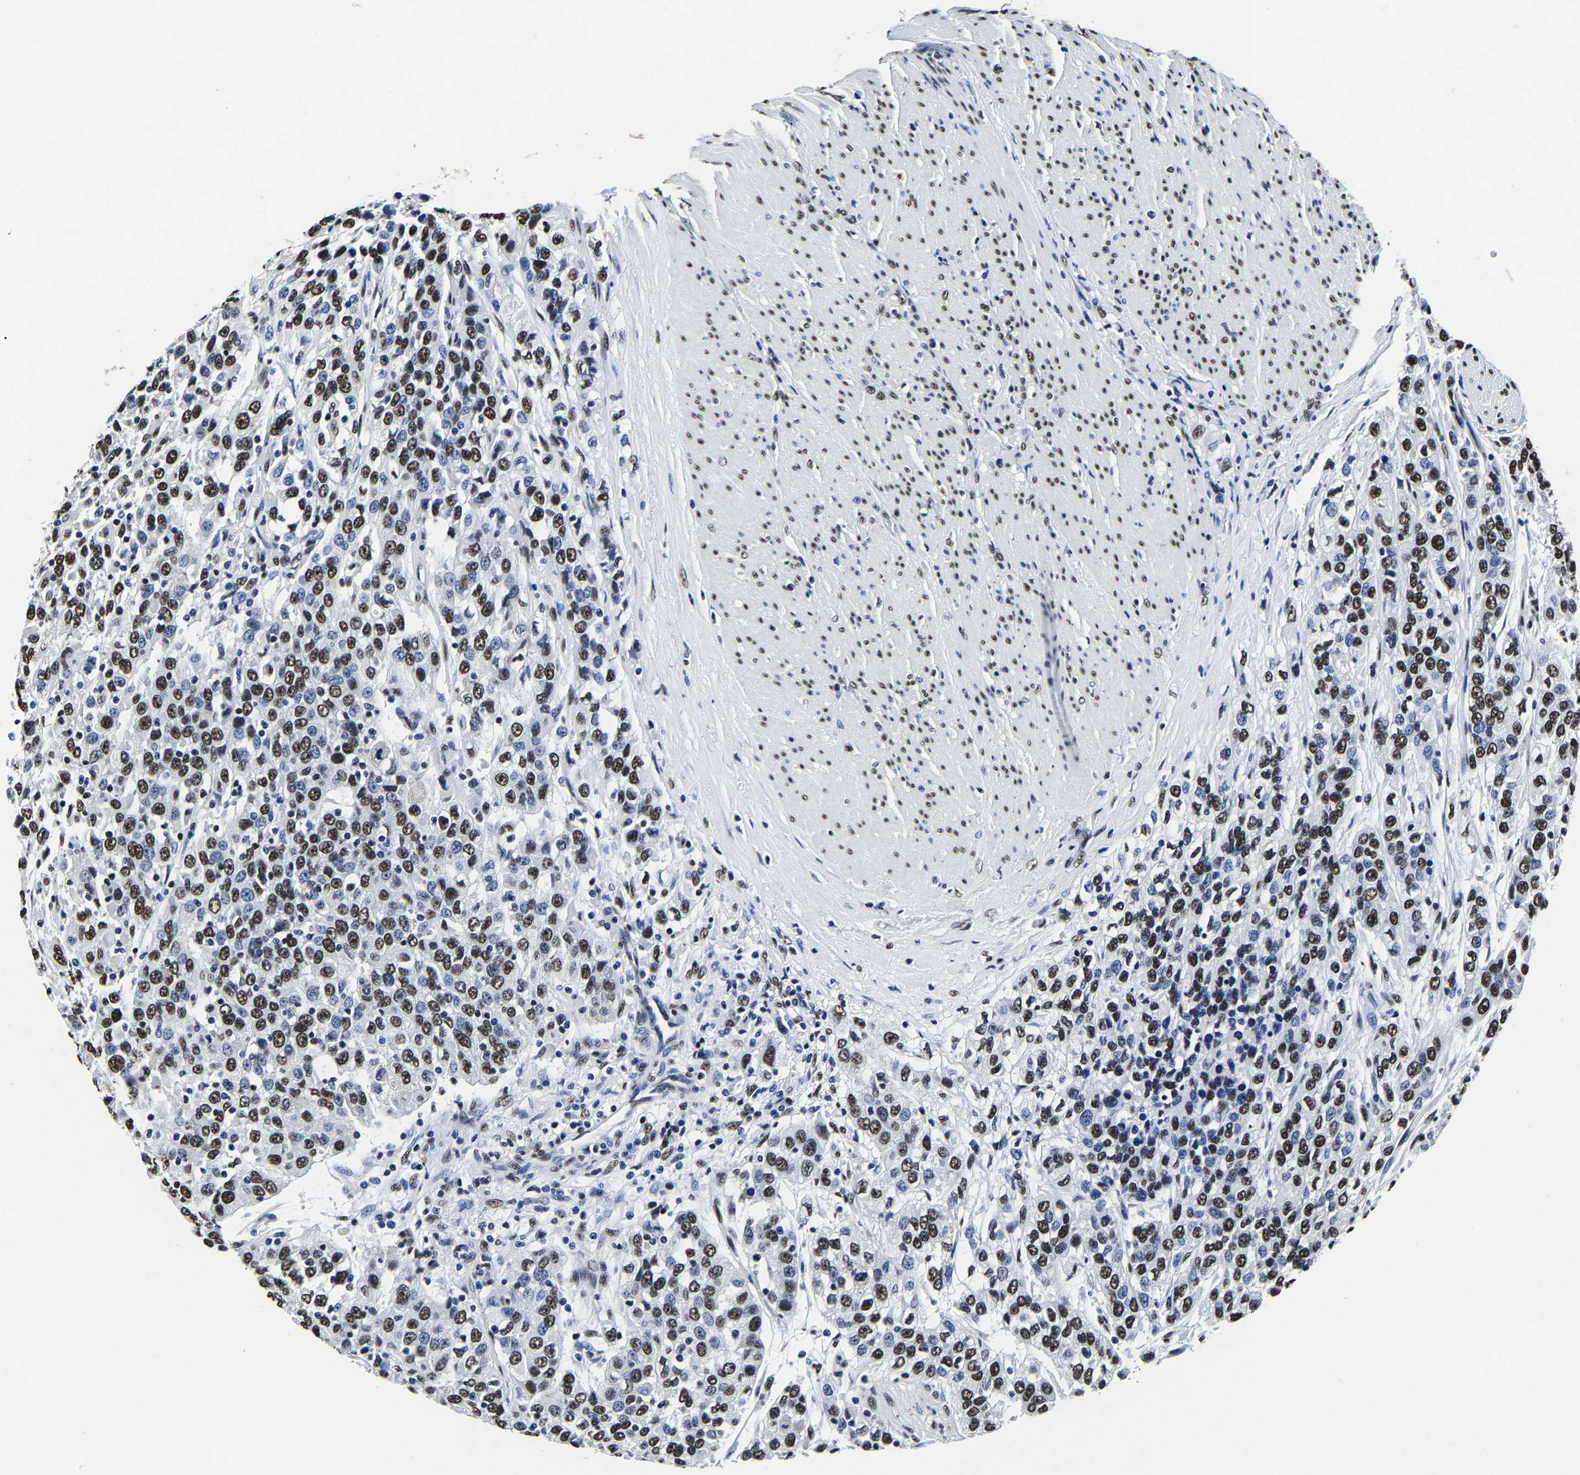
{"staining": {"intensity": "strong", "quantity": ">75%", "location": "nuclear"}, "tissue": "urothelial cancer", "cell_type": "Tumor cells", "image_type": "cancer", "snomed": [{"axis": "morphology", "description": "Urothelial carcinoma, High grade"}, {"axis": "topography", "description": "Urinary bladder"}], "caption": "Urothelial cancer tissue displays strong nuclear staining in approximately >75% of tumor cells, visualized by immunohistochemistry.", "gene": "RBM45", "patient": {"sex": "female", "age": 80}}